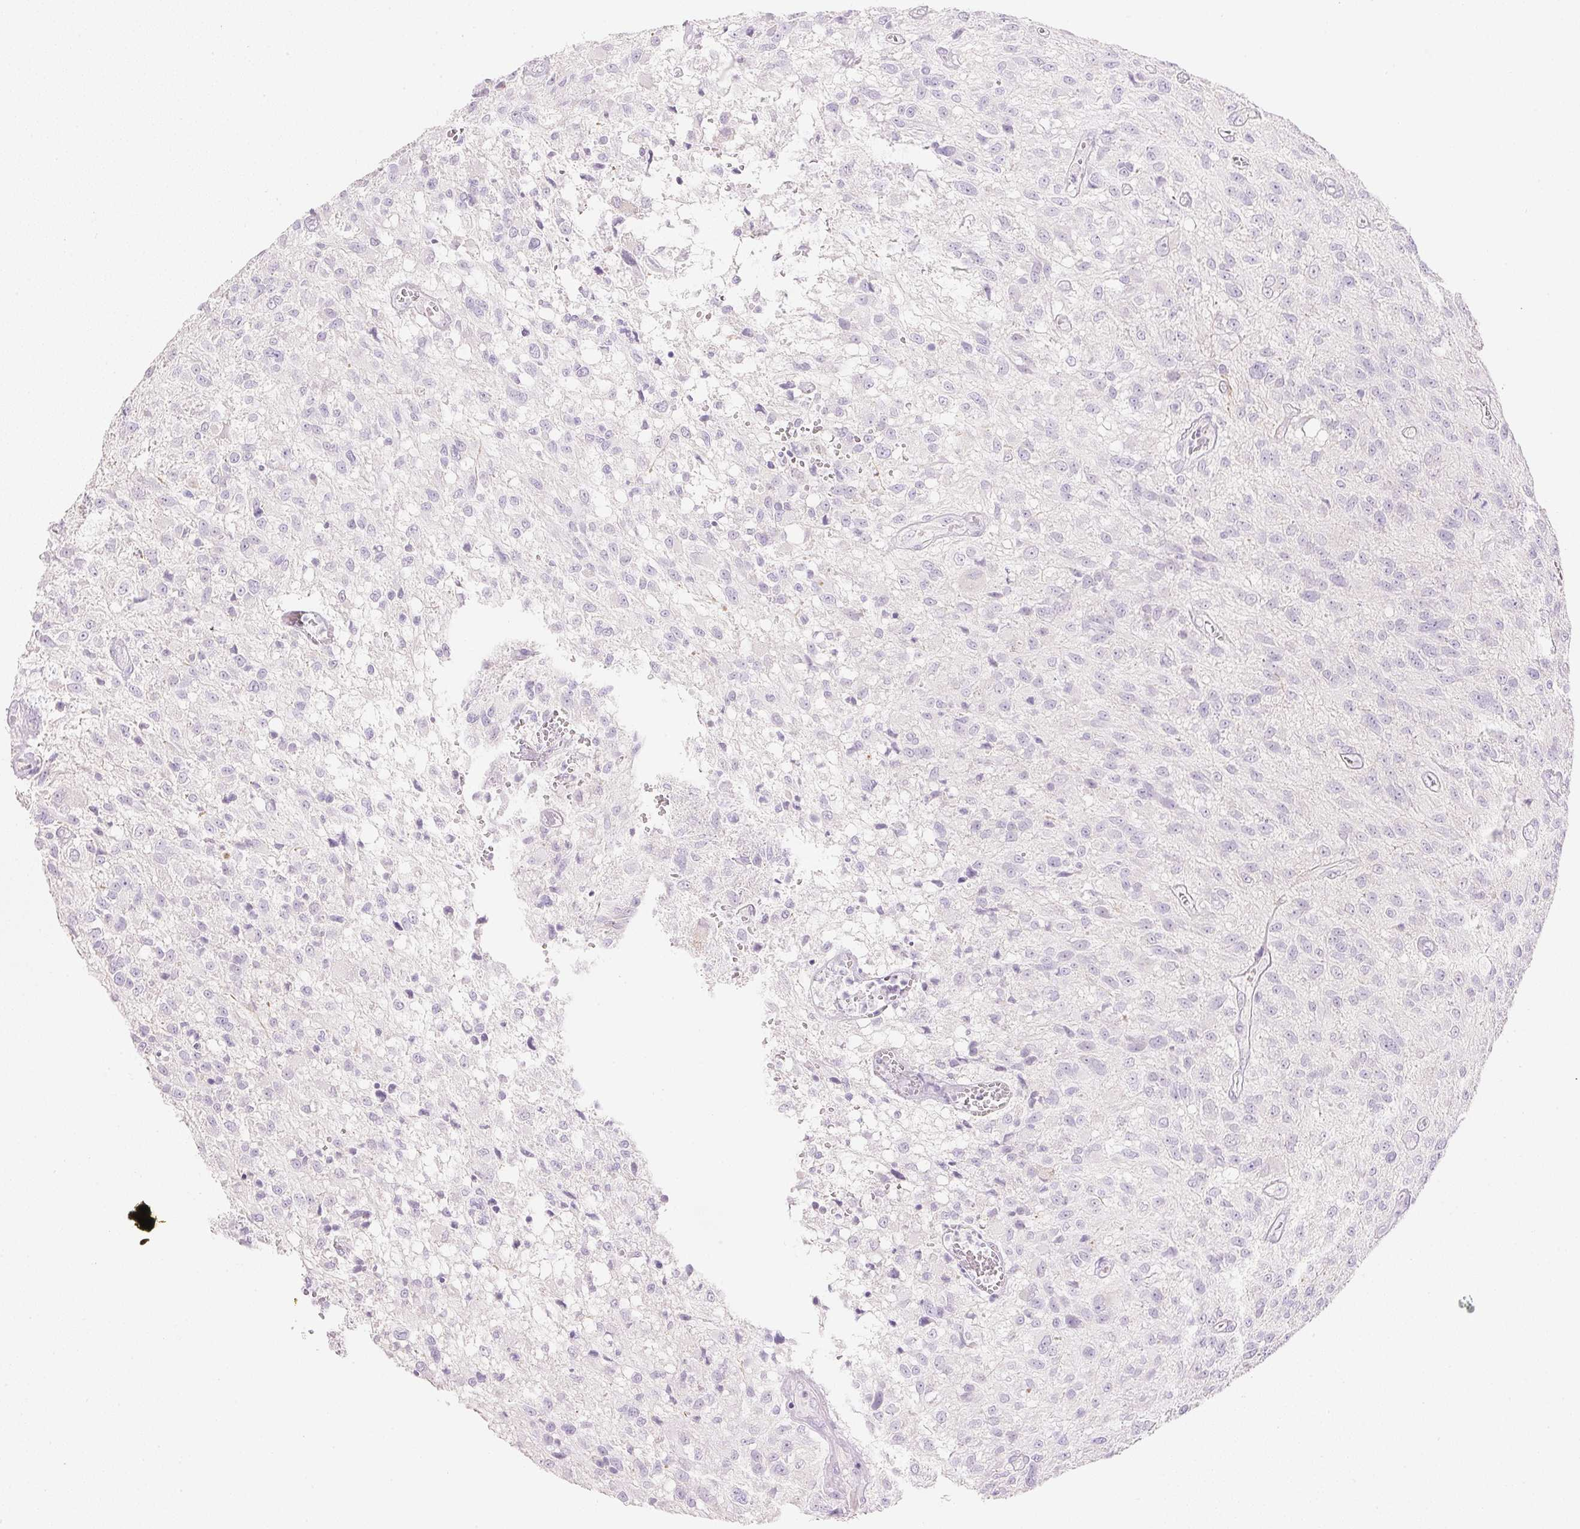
{"staining": {"intensity": "negative", "quantity": "none", "location": "none"}, "tissue": "glioma", "cell_type": "Tumor cells", "image_type": "cancer", "snomed": [{"axis": "morphology", "description": "Glioma, malignant, Low grade"}, {"axis": "topography", "description": "Brain"}], "caption": "Tumor cells show no significant protein staining in low-grade glioma (malignant).", "gene": "KCNE2", "patient": {"sex": "male", "age": 66}}